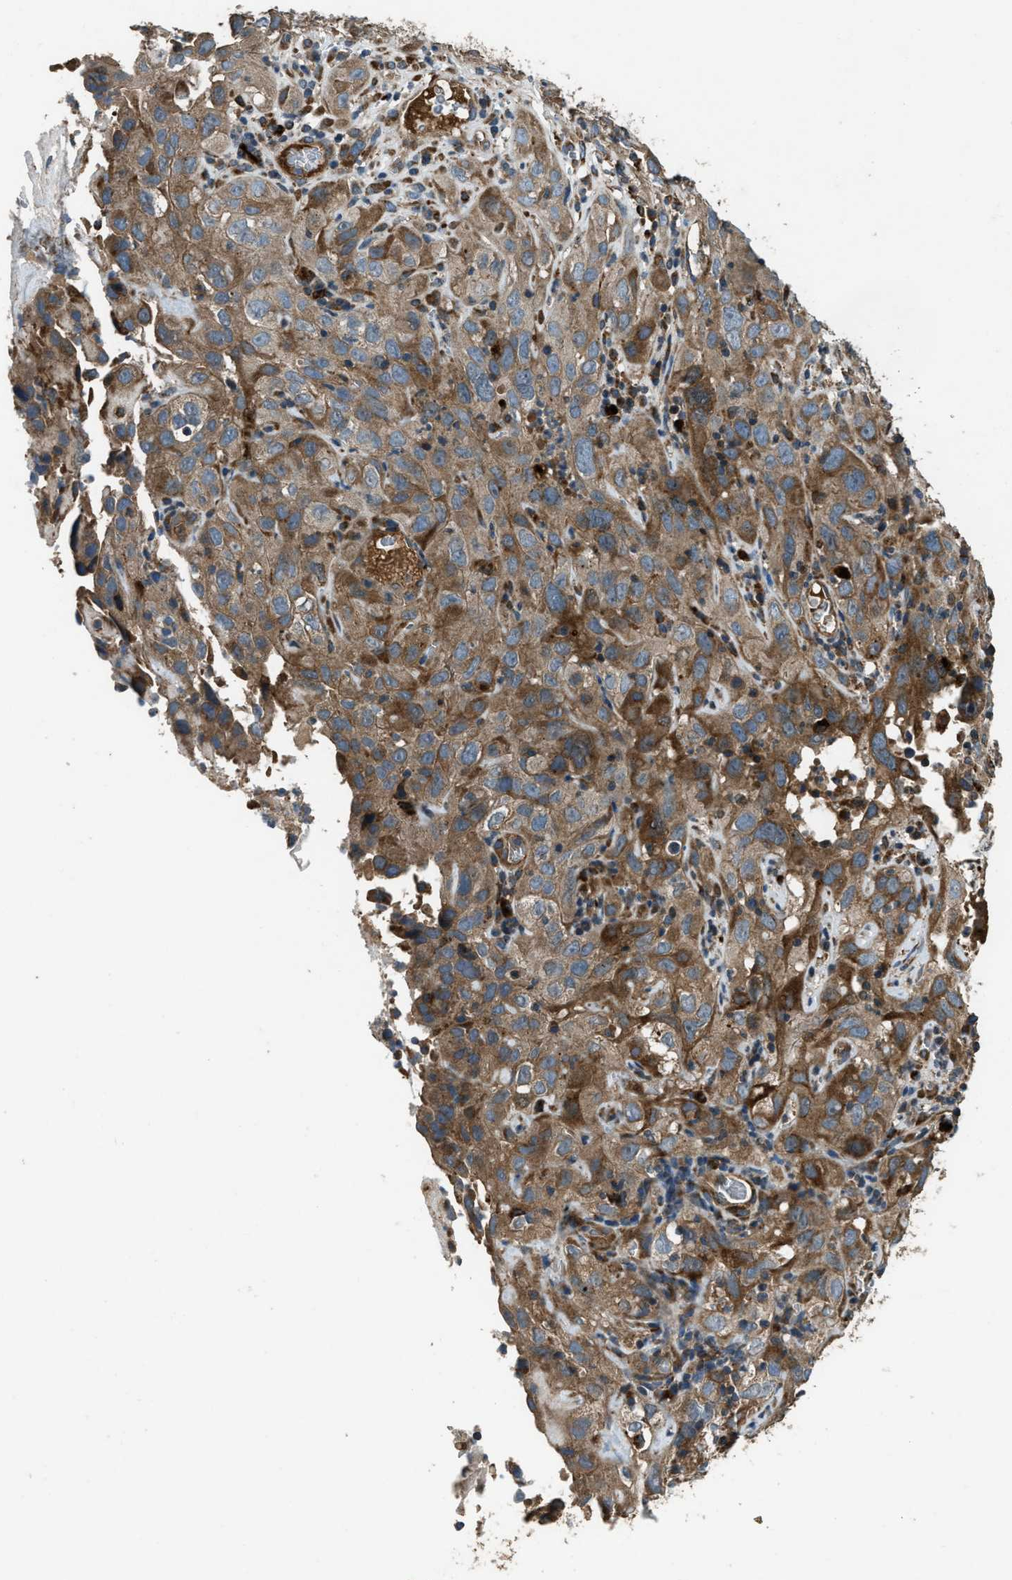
{"staining": {"intensity": "moderate", "quantity": ">75%", "location": "cytoplasmic/membranous"}, "tissue": "cervical cancer", "cell_type": "Tumor cells", "image_type": "cancer", "snomed": [{"axis": "morphology", "description": "Squamous cell carcinoma, NOS"}, {"axis": "topography", "description": "Cervix"}], "caption": "A histopathology image of human cervical cancer stained for a protein exhibits moderate cytoplasmic/membranous brown staining in tumor cells. (DAB = brown stain, brightfield microscopy at high magnification).", "gene": "GGH", "patient": {"sex": "female", "age": 32}}